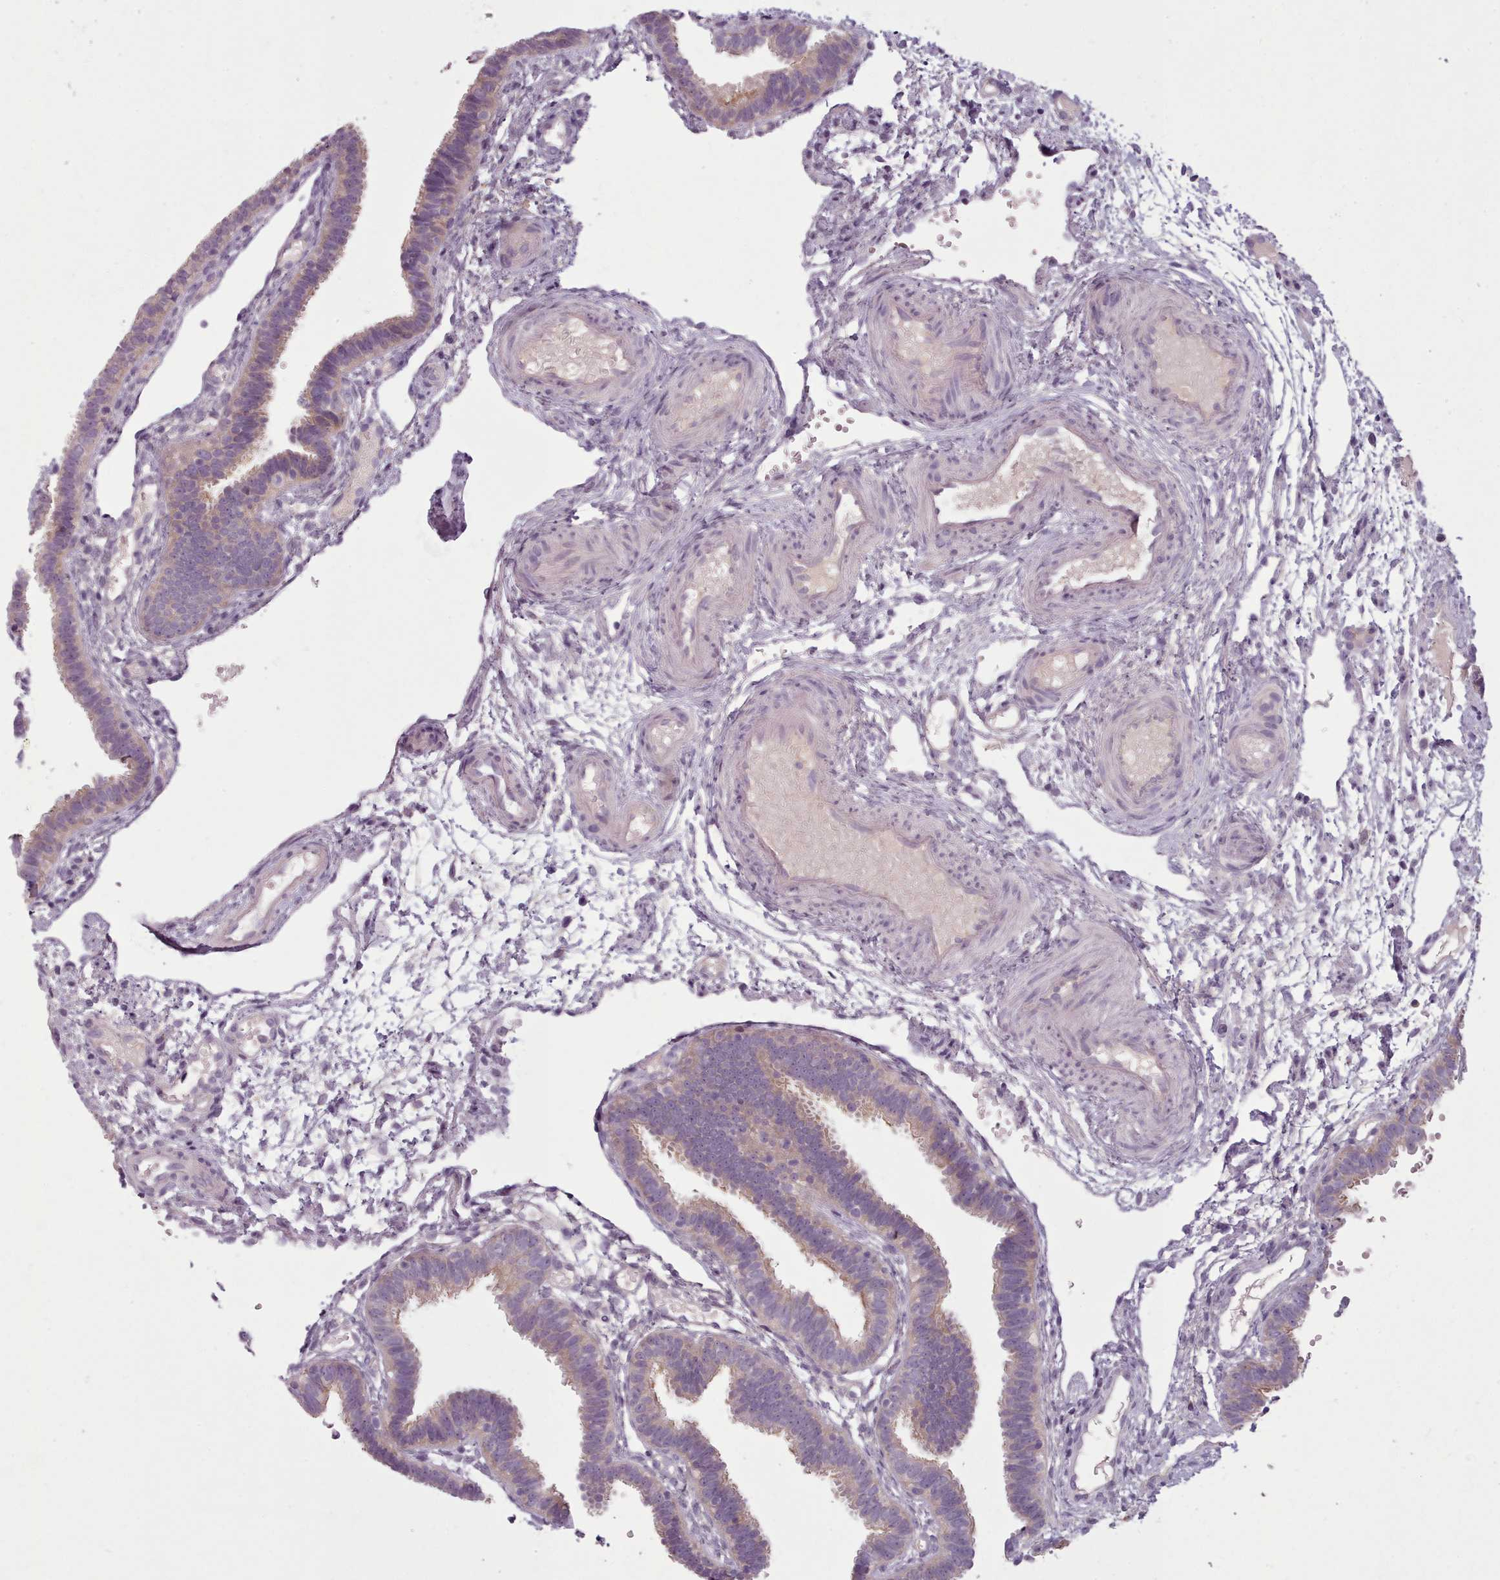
{"staining": {"intensity": "weak", "quantity": "25%-75%", "location": "cytoplasmic/membranous"}, "tissue": "fallopian tube", "cell_type": "Glandular cells", "image_type": "normal", "snomed": [{"axis": "morphology", "description": "Normal tissue, NOS"}, {"axis": "topography", "description": "Fallopian tube"}], "caption": "About 25%-75% of glandular cells in normal human fallopian tube exhibit weak cytoplasmic/membranous protein expression as visualized by brown immunohistochemical staining.", "gene": "LAPTM5", "patient": {"sex": "female", "age": 37}}